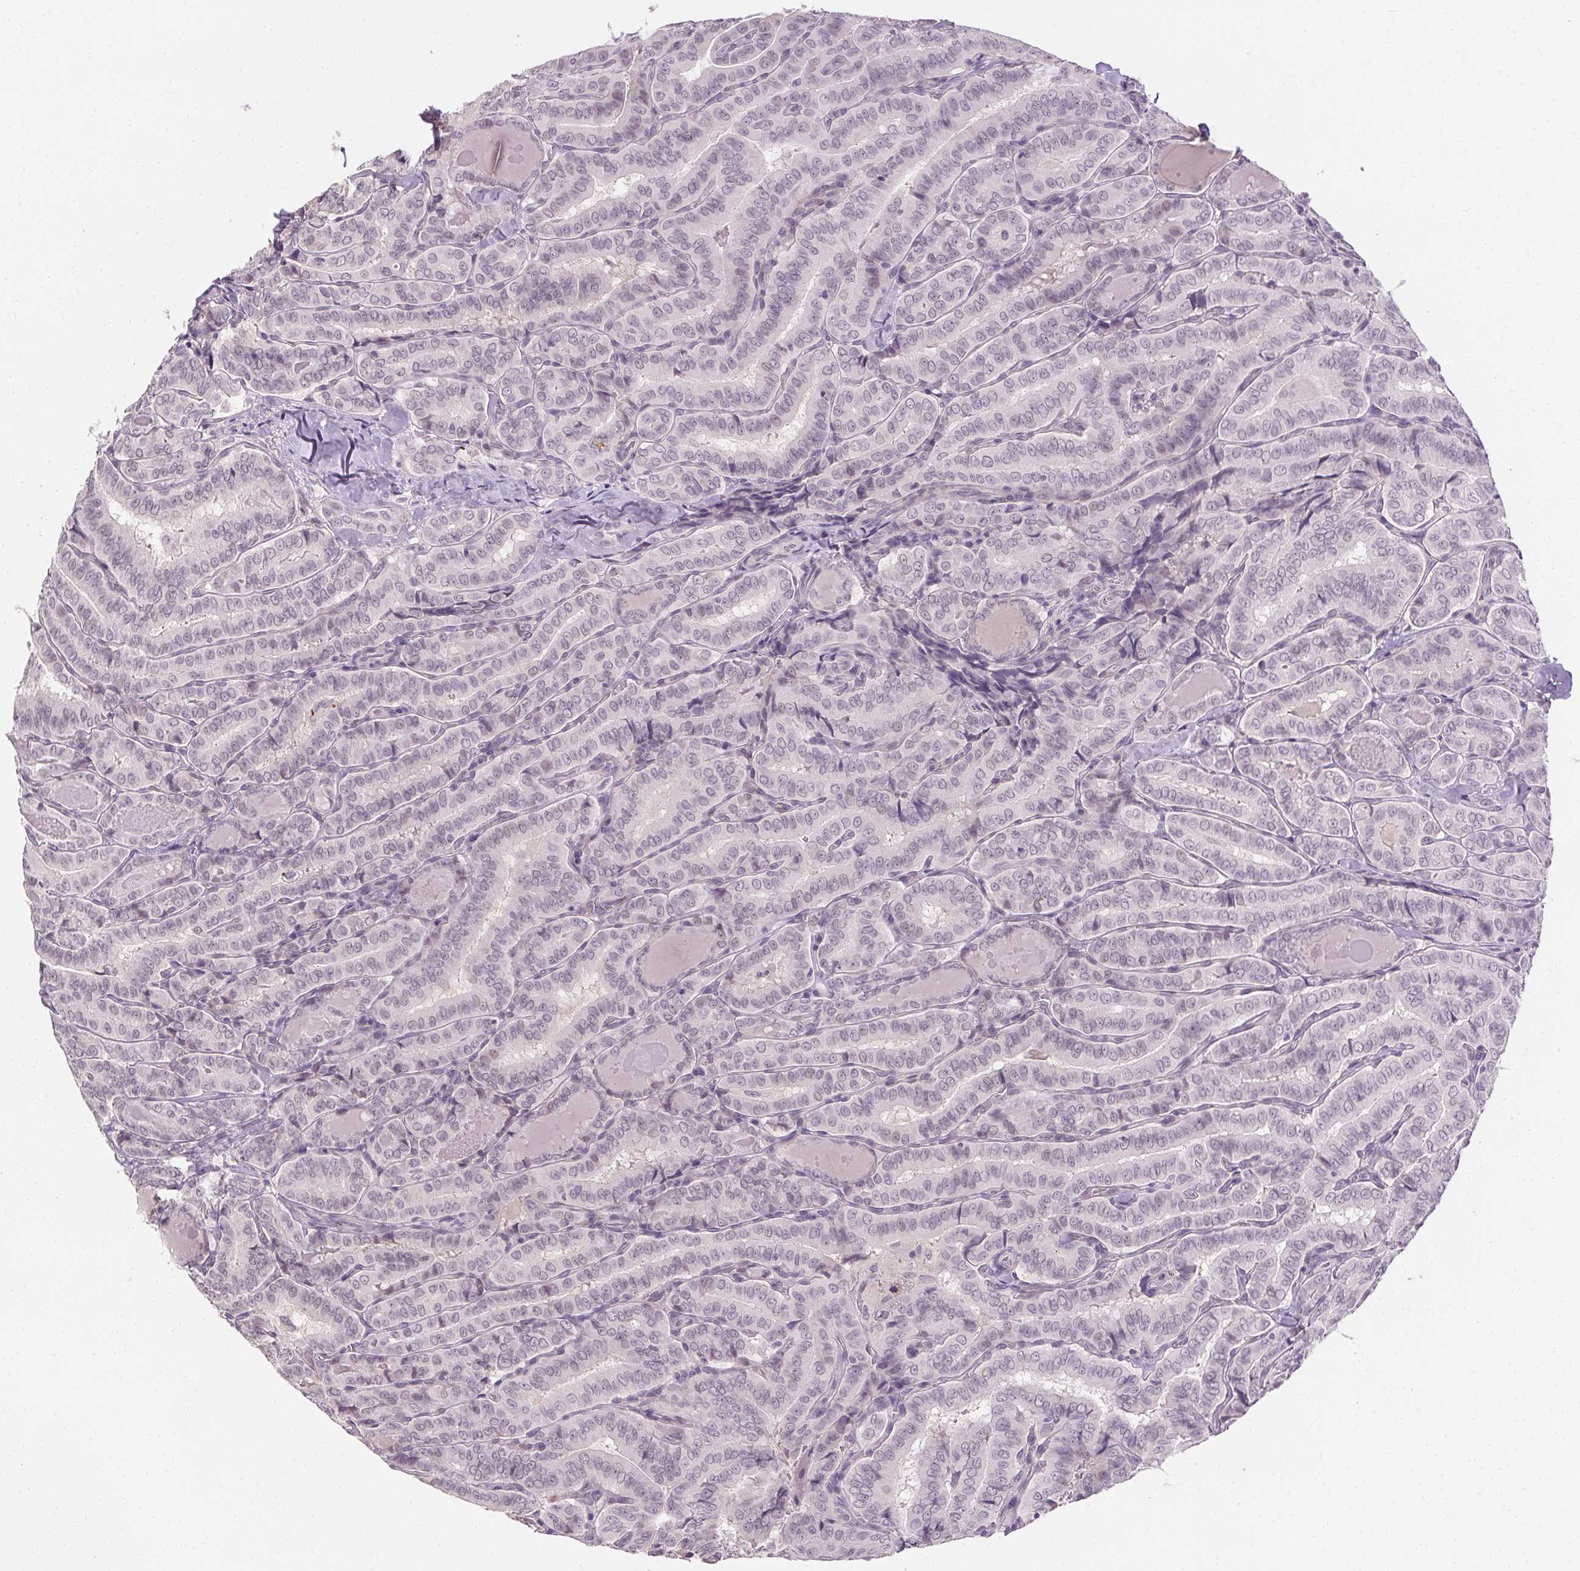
{"staining": {"intensity": "negative", "quantity": "none", "location": "none"}, "tissue": "thyroid cancer", "cell_type": "Tumor cells", "image_type": "cancer", "snomed": [{"axis": "morphology", "description": "Papillary adenocarcinoma, NOS"}, {"axis": "morphology", "description": "Papillary adenoma metastatic"}, {"axis": "topography", "description": "Thyroid gland"}], "caption": "Tumor cells are negative for brown protein staining in thyroid cancer.", "gene": "FAM168A", "patient": {"sex": "female", "age": 50}}